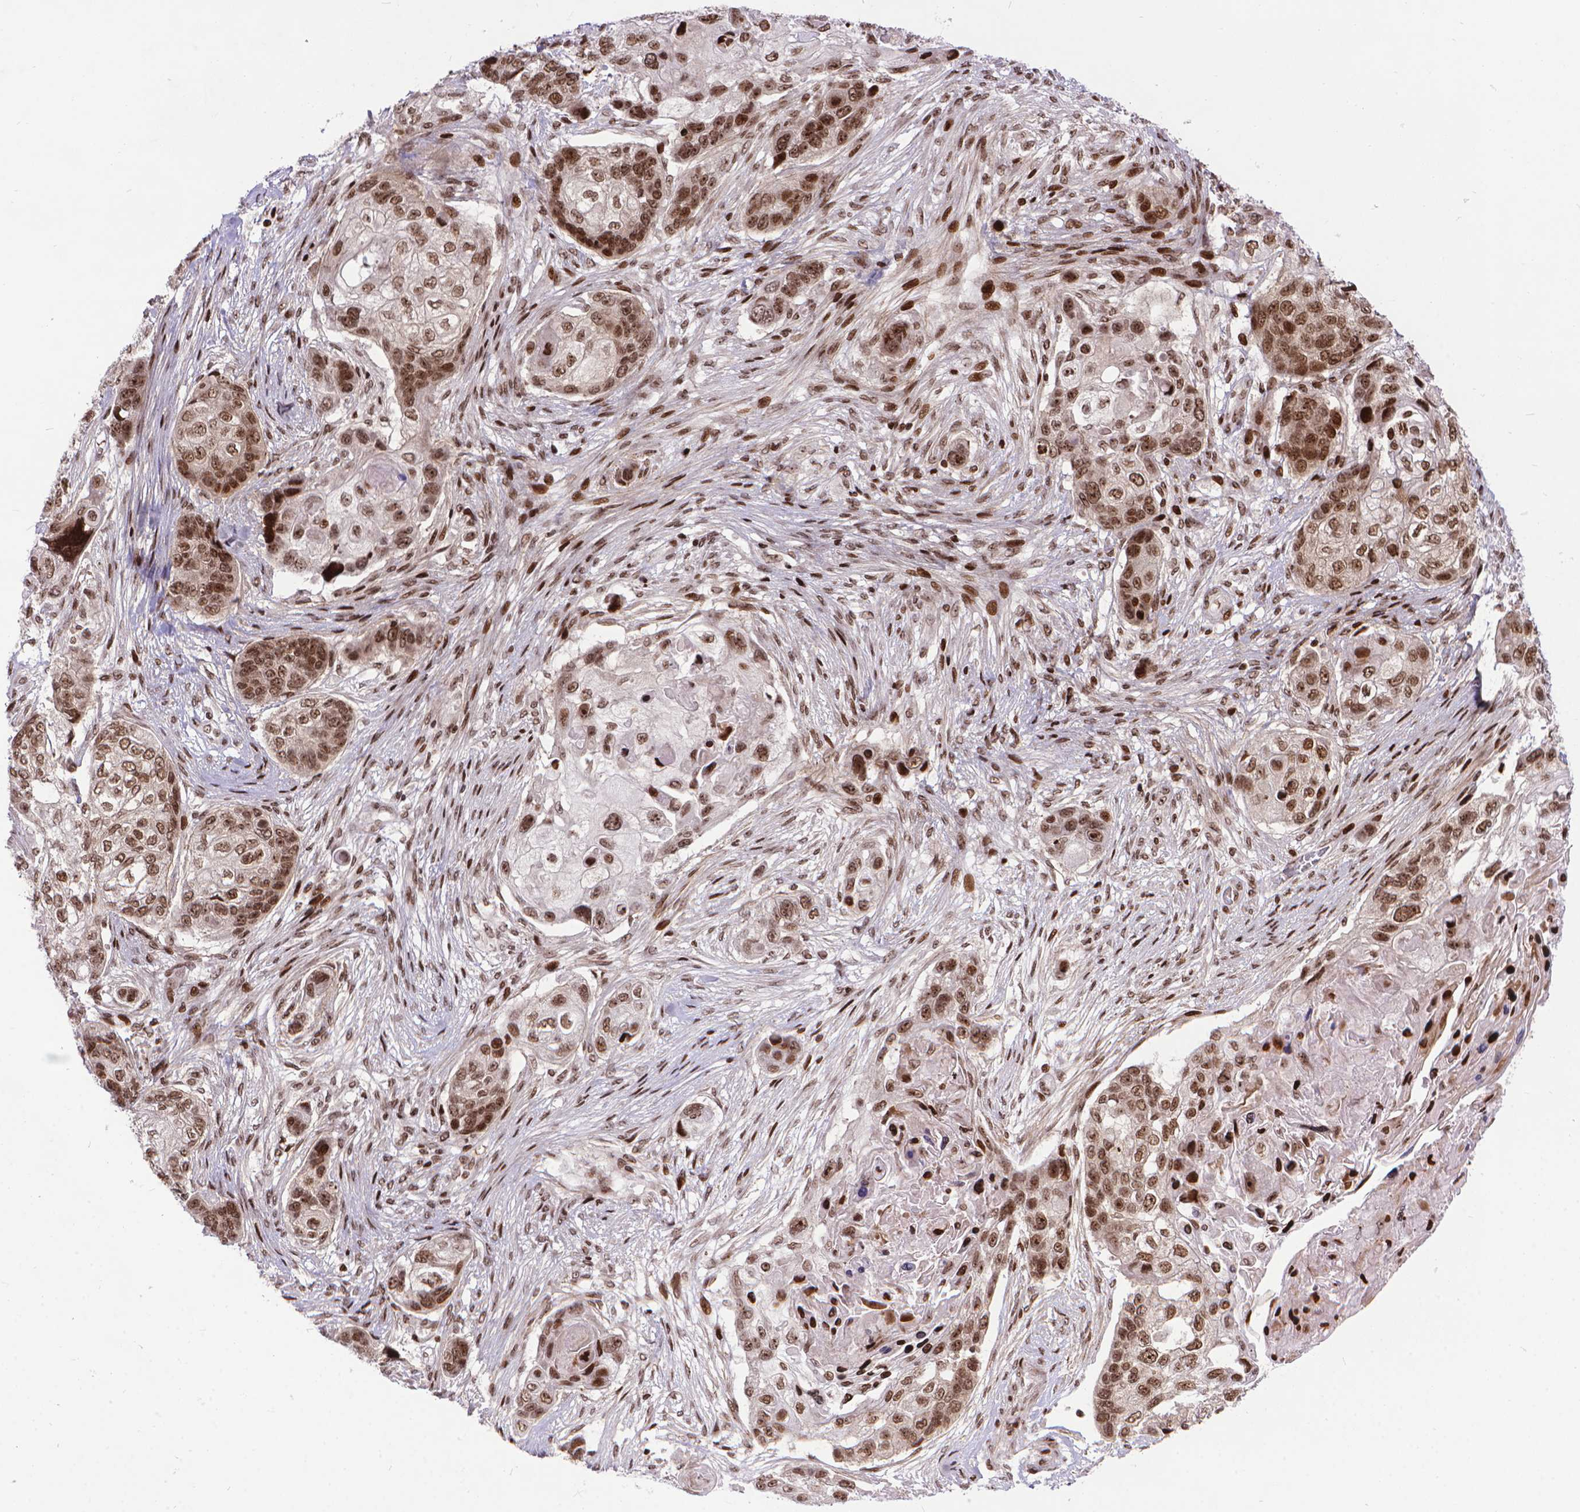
{"staining": {"intensity": "moderate", "quantity": ">75%", "location": "nuclear"}, "tissue": "lung cancer", "cell_type": "Tumor cells", "image_type": "cancer", "snomed": [{"axis": "morphology", "description": "Squamous cell carcinoma, NOS"}, {"axis": "topography", "description": "Lung"}], "caption": "Lung cancer stained for a protein reveals moderate nuclear positivity in tumor cells.", "gene": "AMER1", "patient": {"sex": "male", "age": 69}}